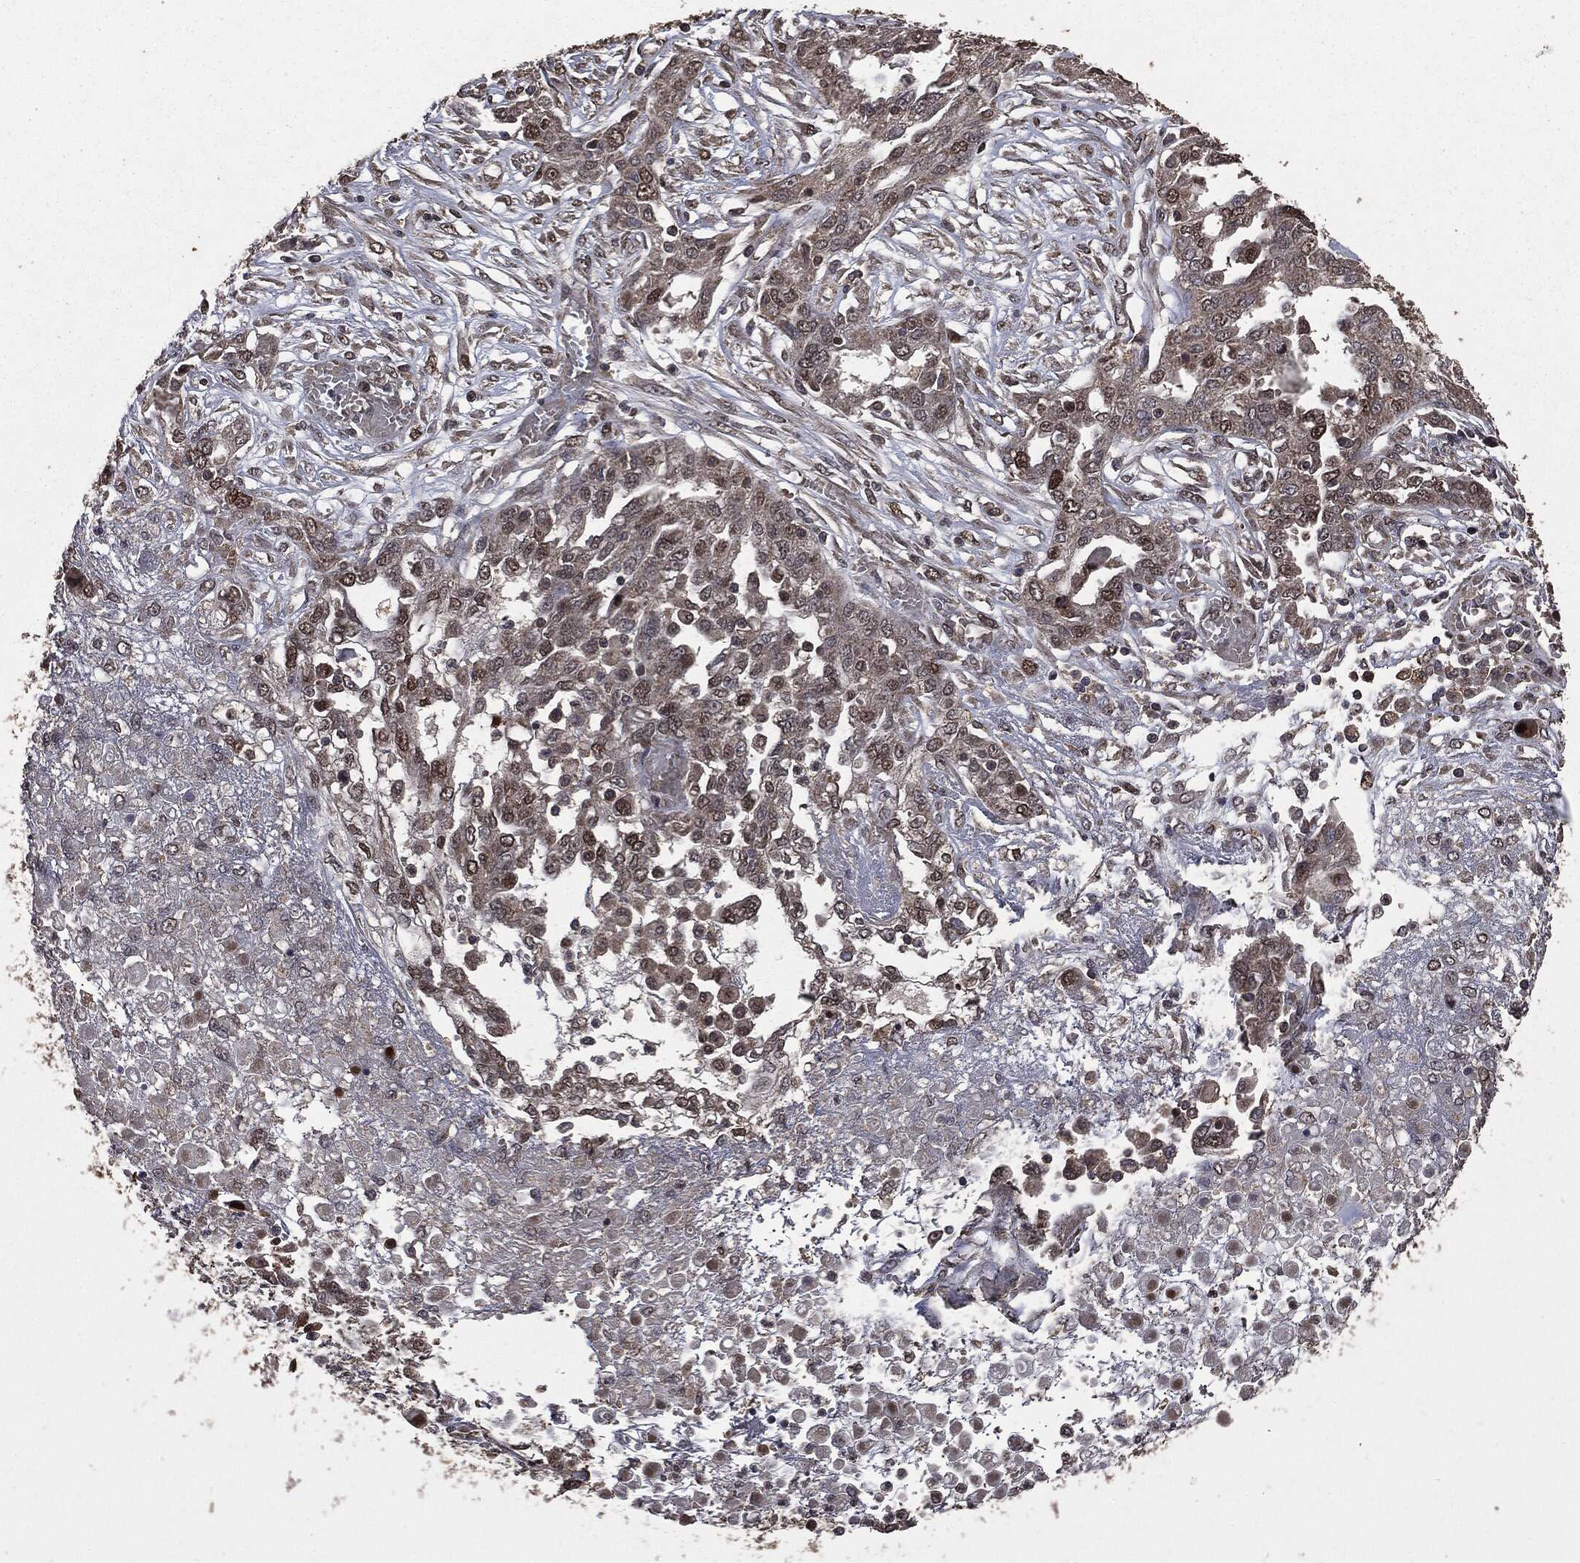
{"staining": {"intensity": "strong", "quantity": "<25%", "location": "cytoplasmic/membranous,nuclear"}, "tissue": "ovarian cancer", "cell_type": "Tumor cells", "image_type": "cancer", "snomed": [{"axis": "morphology", "description": "Cystadenocarcinoma, serous, NOS"}, {"axis": "topography", "description": "Ovary"}], "caption": "Ovarian cancer (serous cystadenocarcinoma) tissue reveals strong cytoplasmic/membranous and nuclear positivity in approximately <25% of tumor cells, visualized by immunohistochemistry.", "gene": "PPP6R2", "patient": {"sex": "female", "age": 67}}